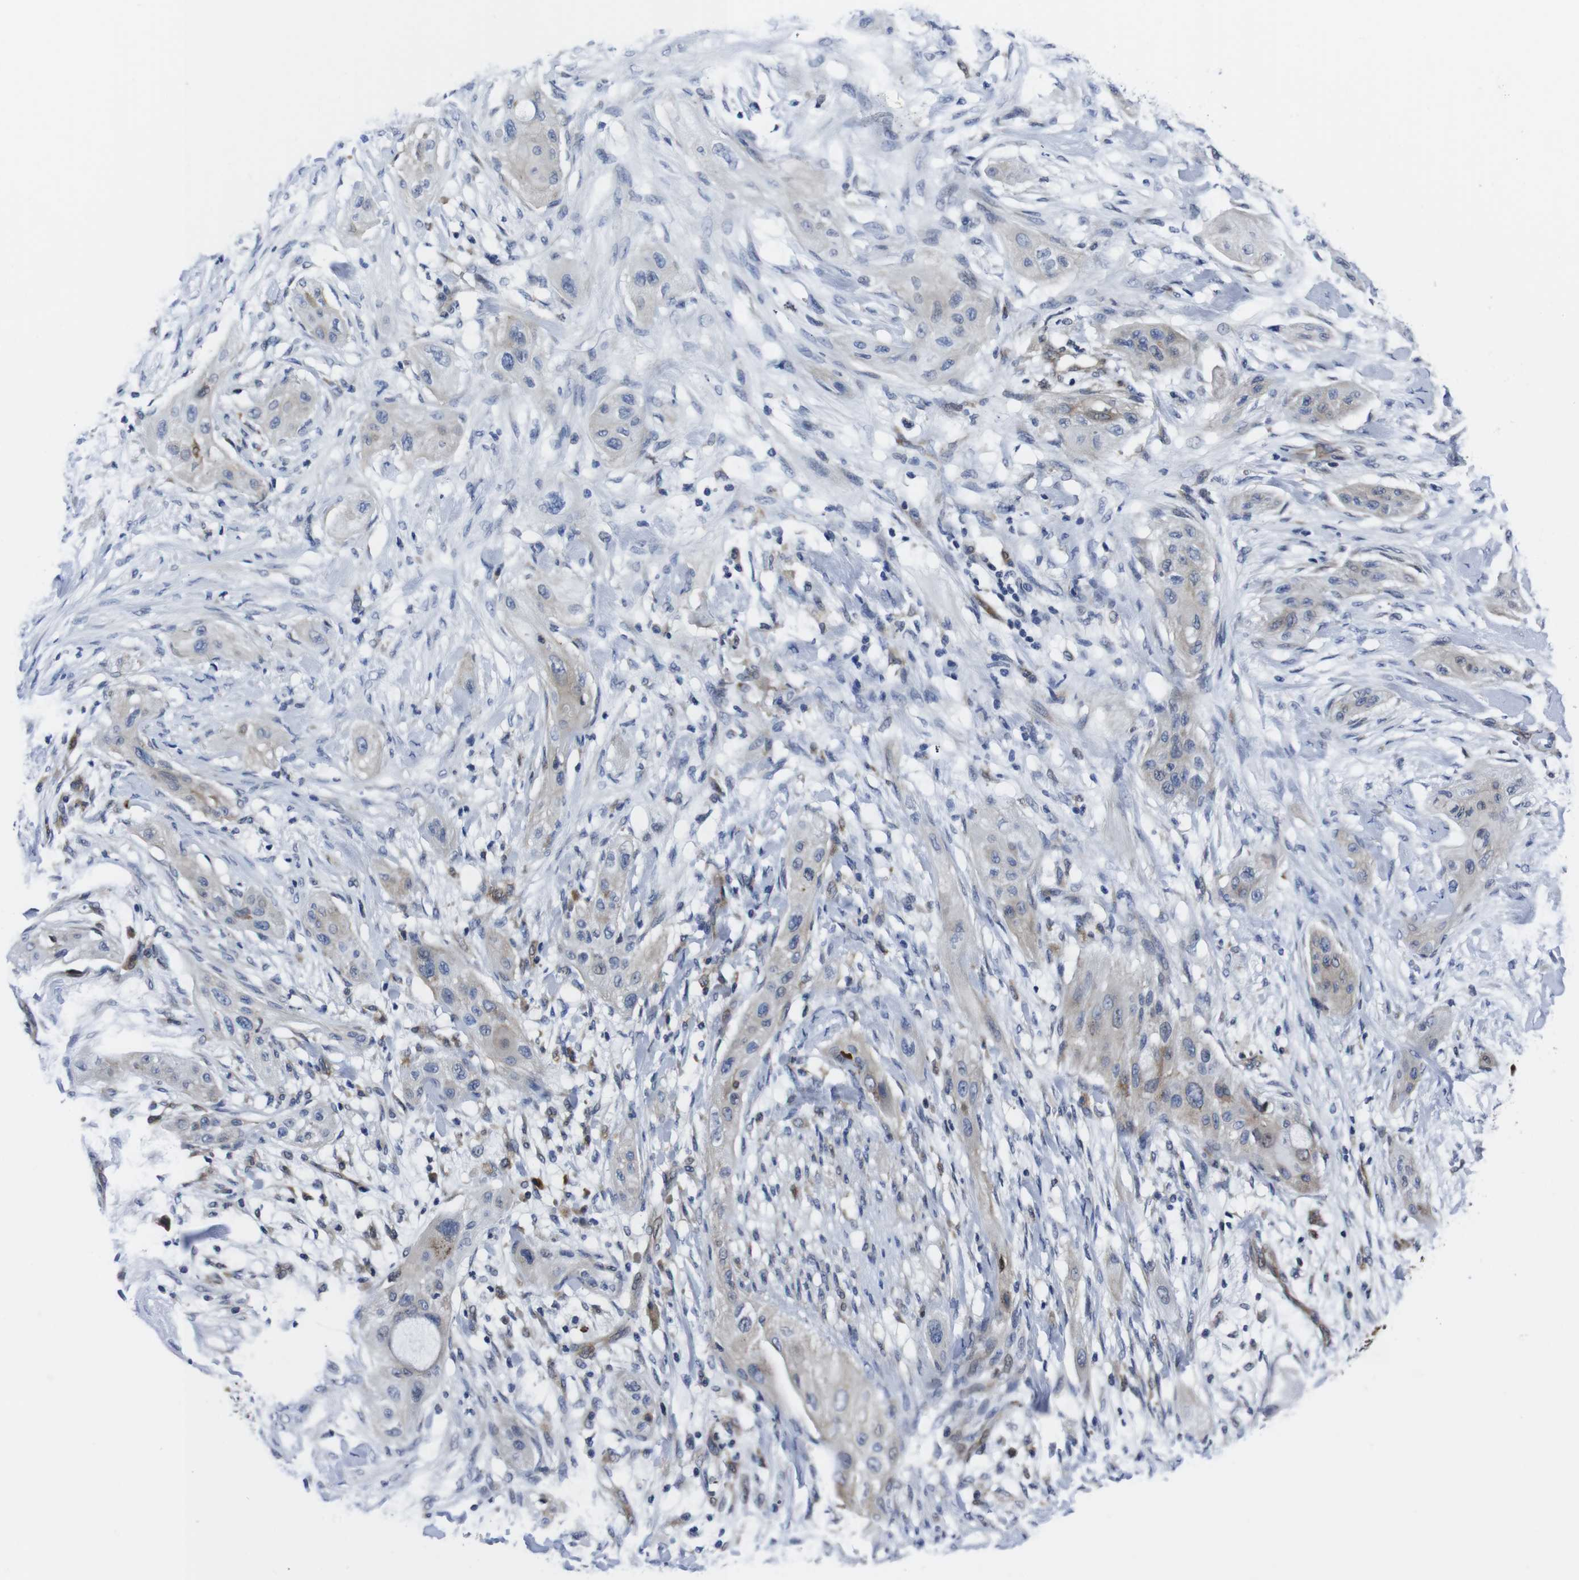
{"staining": {"intensity": "weak", "quantity": "<25%", "location": "cytoplasmic/membranous"}, "tissue": "lung cancer", "cell_type": "Tumor cells", "image_type": "cancer", "snomed": [{"axis": "morphology", "description": "Squamous cell carcinoma, NOS"}, {"axis": "topography", "description": "Lung"}], "caption": "A high-resolution image shows IHC staining of squamous cell carcinoma (lung), which shows no significant expression in tumor cells.", "gene": "EIF4A1", "patient": {"sex": "female", "age": 47}}